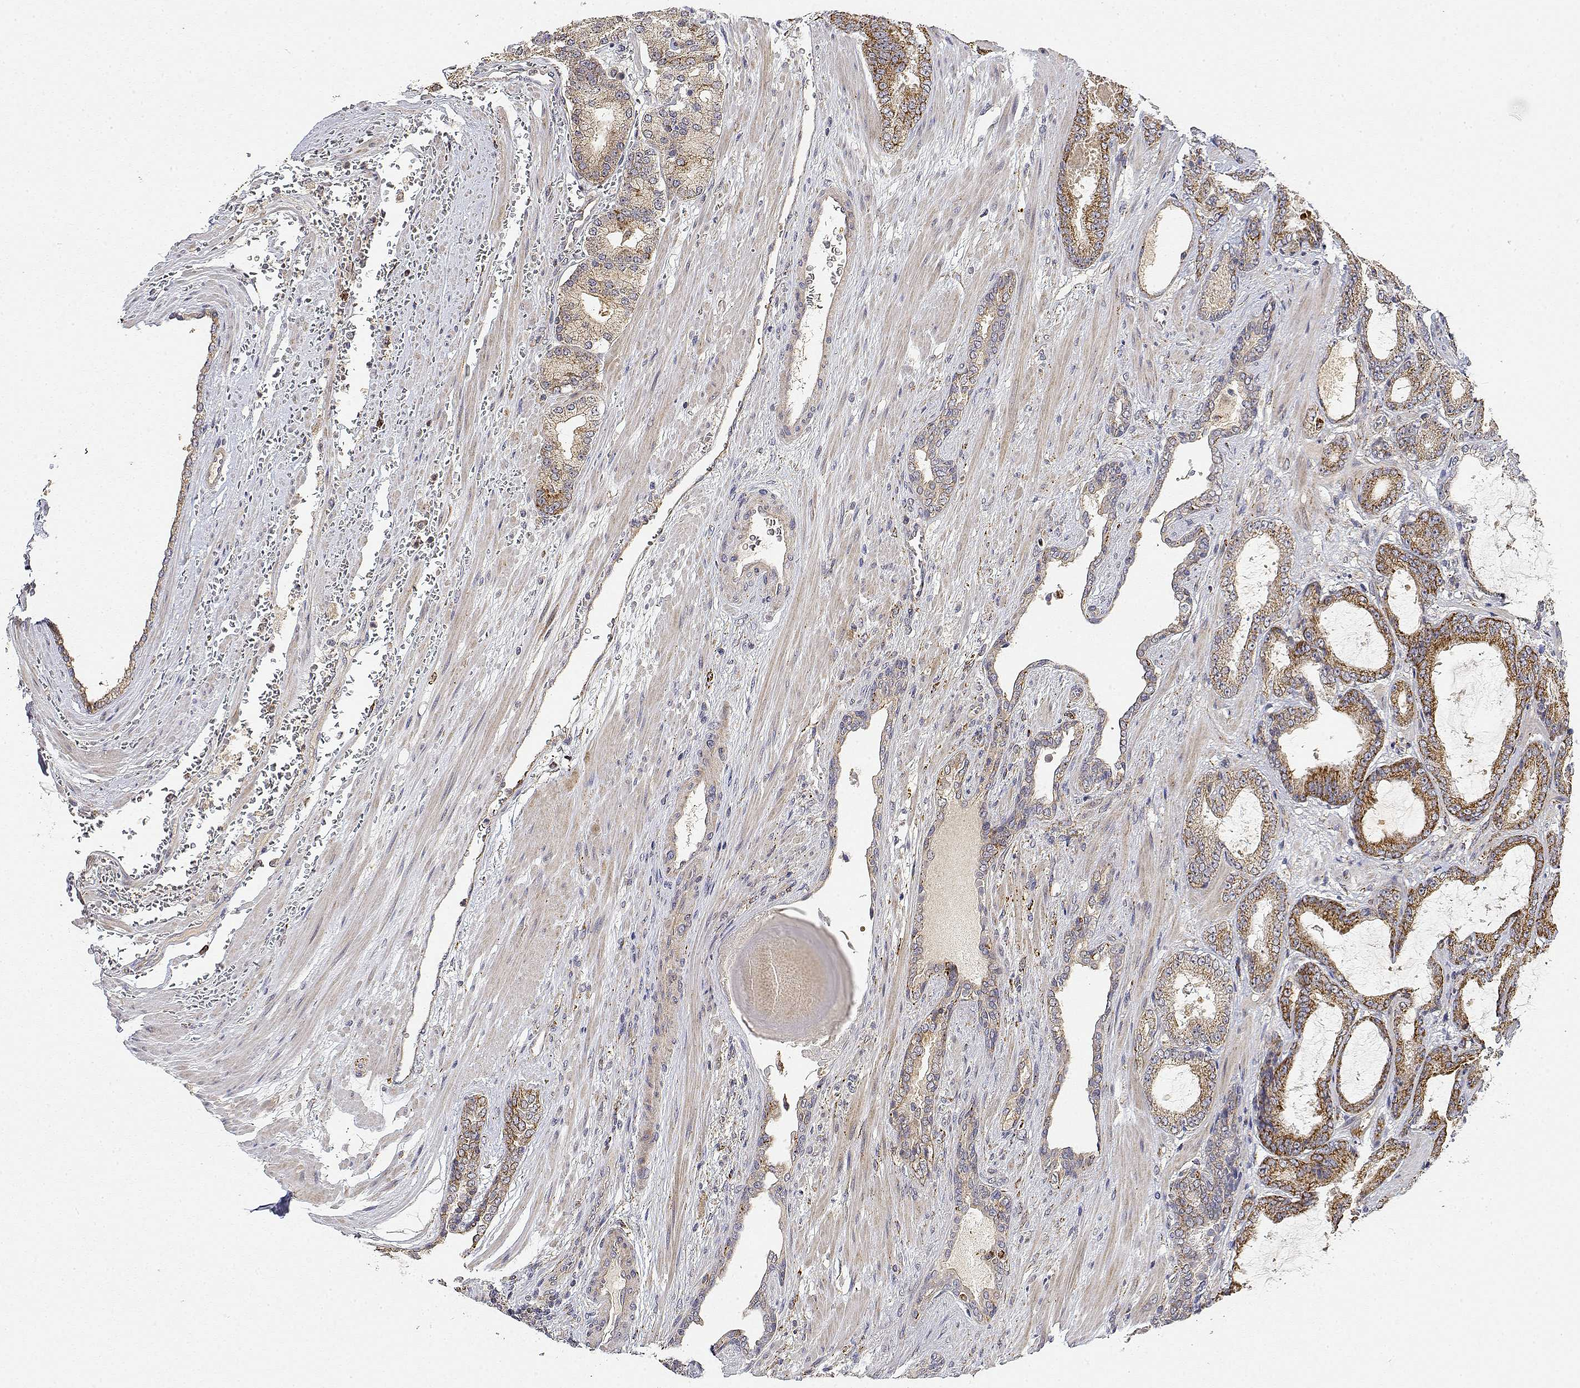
{"staining": {"intensity": "moderate", "quantity": "25%-75%", "location": "cytoplasmic/membranous"}, "tissue": "prostate cancer", "cell_type": "Tumor cells", "image_type": "cancer", "snomed": [{"axis": "morphology", "description": "Adenocarcinoma, High grade"}, {"axis": "topography", "description": "Prostate"}], "caption": "High-grade adenocarcinoma (prostate) stained with a brown dye exhibits moderate cytoplasmic/membranous positive positivity in approximately 25%-75% of tumor cells.", "gene": "LONRF3", "patient": {"sex": "male", "age": 64}}